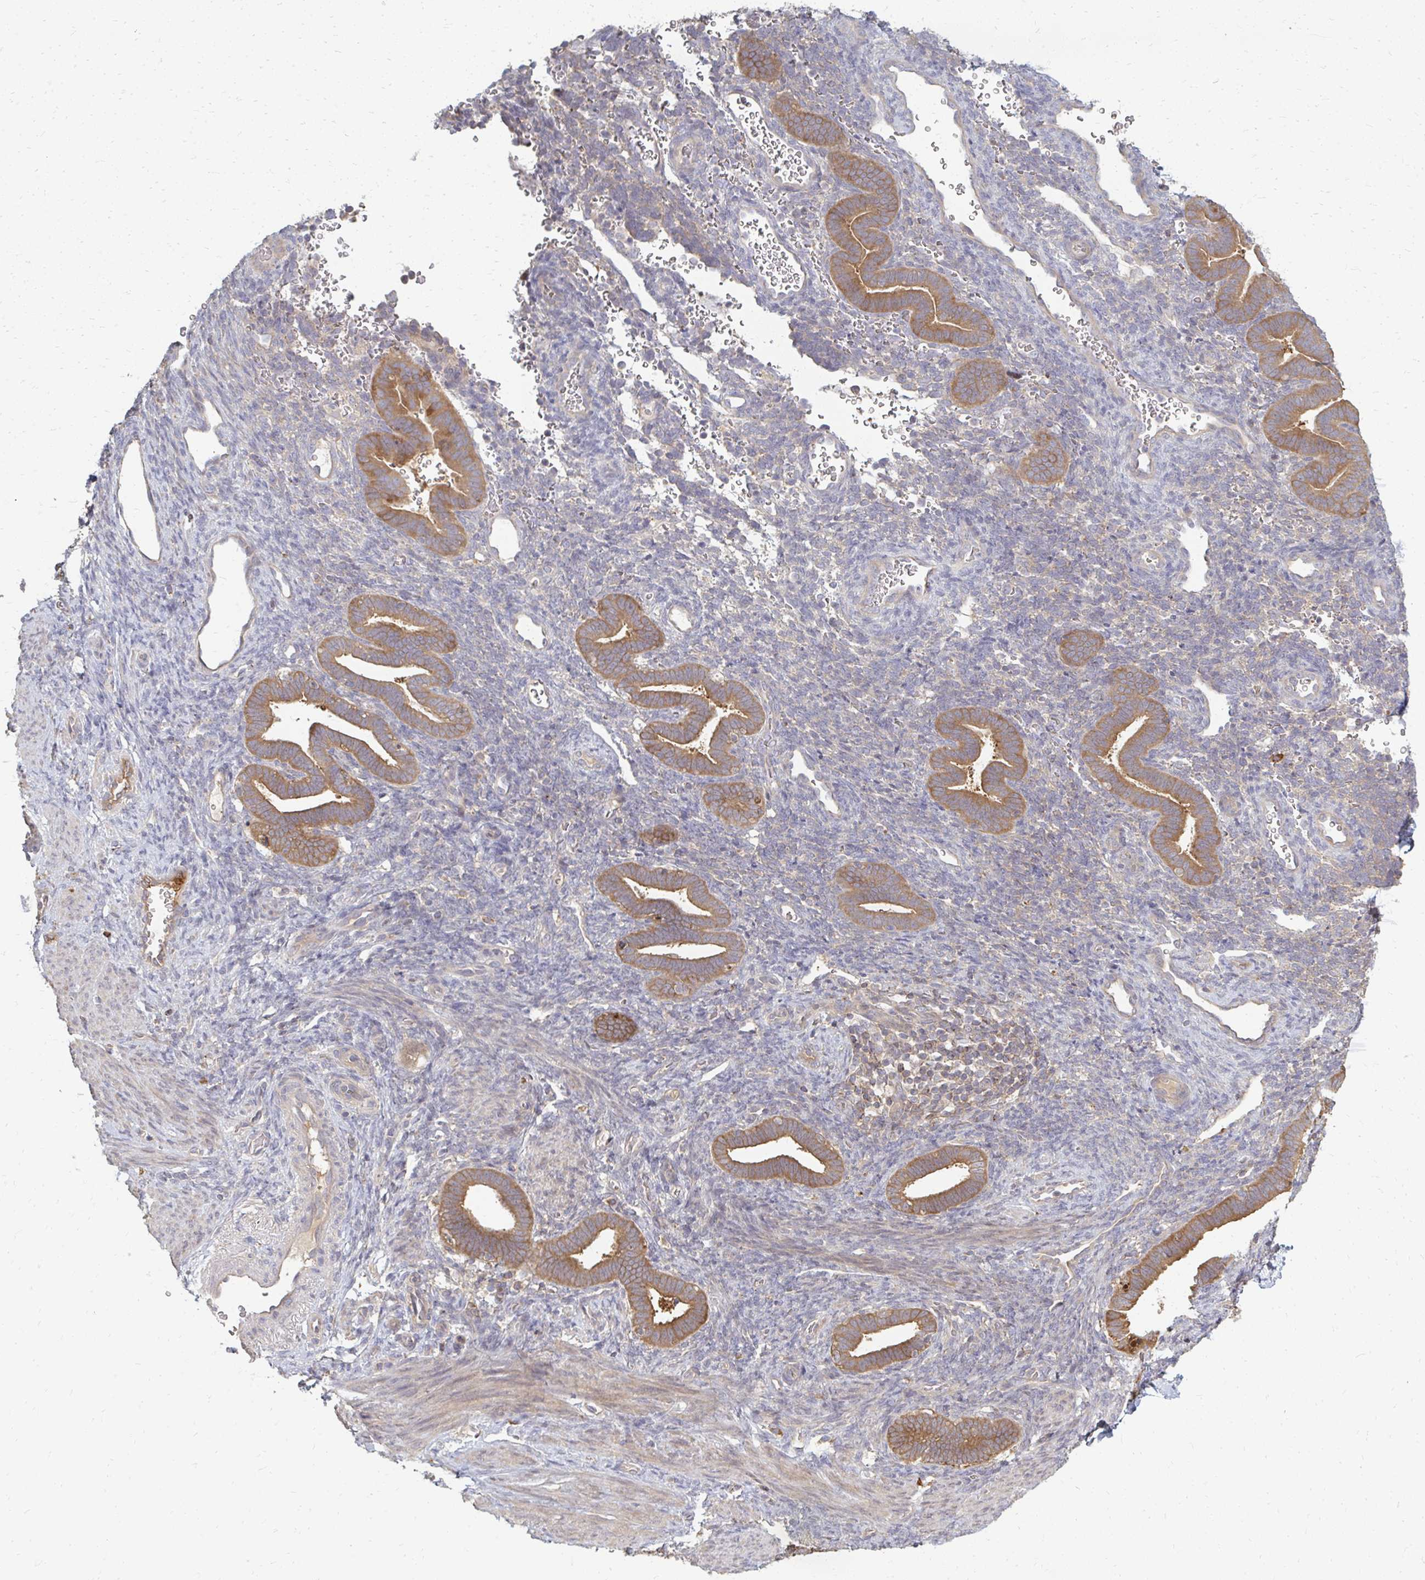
{"staining": {"intensity": "negative", "quantity": "none", "location": "none"}, "tissue": "endometrium", "cell_type": "Cells in endometrial stroma", "image_type": "normal", "snomed": [{"axis": "morphology", "description": "Normal tissue, NOS"}, {"axis": "topography", "description": "Endometrium"}], "caption": "A photomicrograph of endometrium stained for a protein reveals no brown staining in cells in endometrial stroma.", "gene": "ZNF285", "patient": {"sex": "female", "age": 34}}